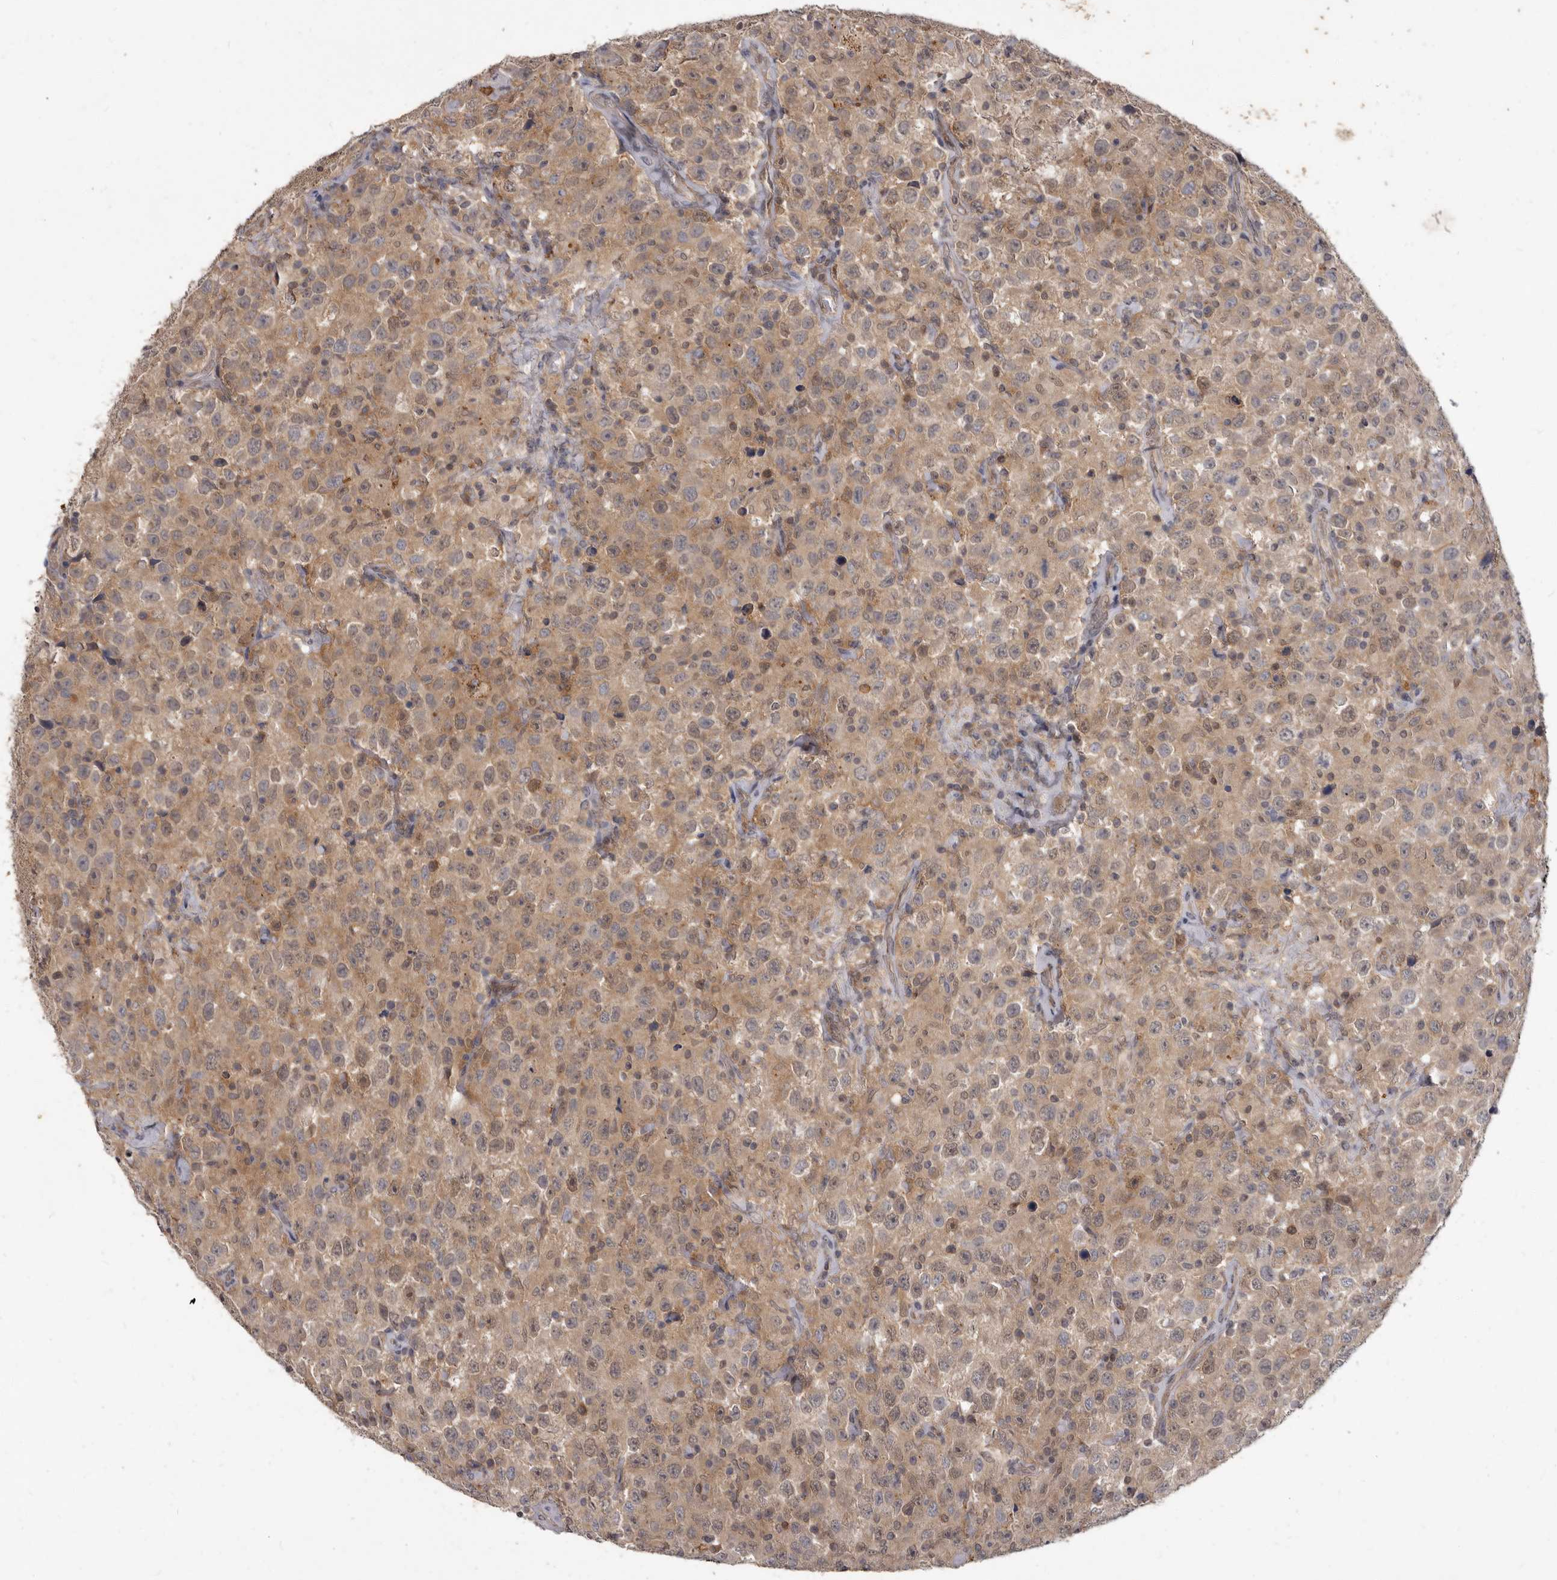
{"staining": {"intensity": "moderate", "quantity": ">75%", "location": "cytoplasmic/membranous"}, "tissue": "testis cancer", "cell_type": "Tumor cells", "image_type": "cancer", "snomed": [{"axis": "morphology", "description": "Seminoma, NOS"}, {"axis": "topography", "description": "Testis"}], "caption": "The micrograph shows a brown stain indicating the presence of a protein in the cytoplasmic/membranous of tumor cells in testis cancer (seminoma). The protein is stained brown, and the nuclei are stained in blue (DAB (3,3'-diaminobenzidine) IHC with brightfield microscopy, high magnification).", "gene": "ACLY", "patient": {"sex": "male", "age": 41}}